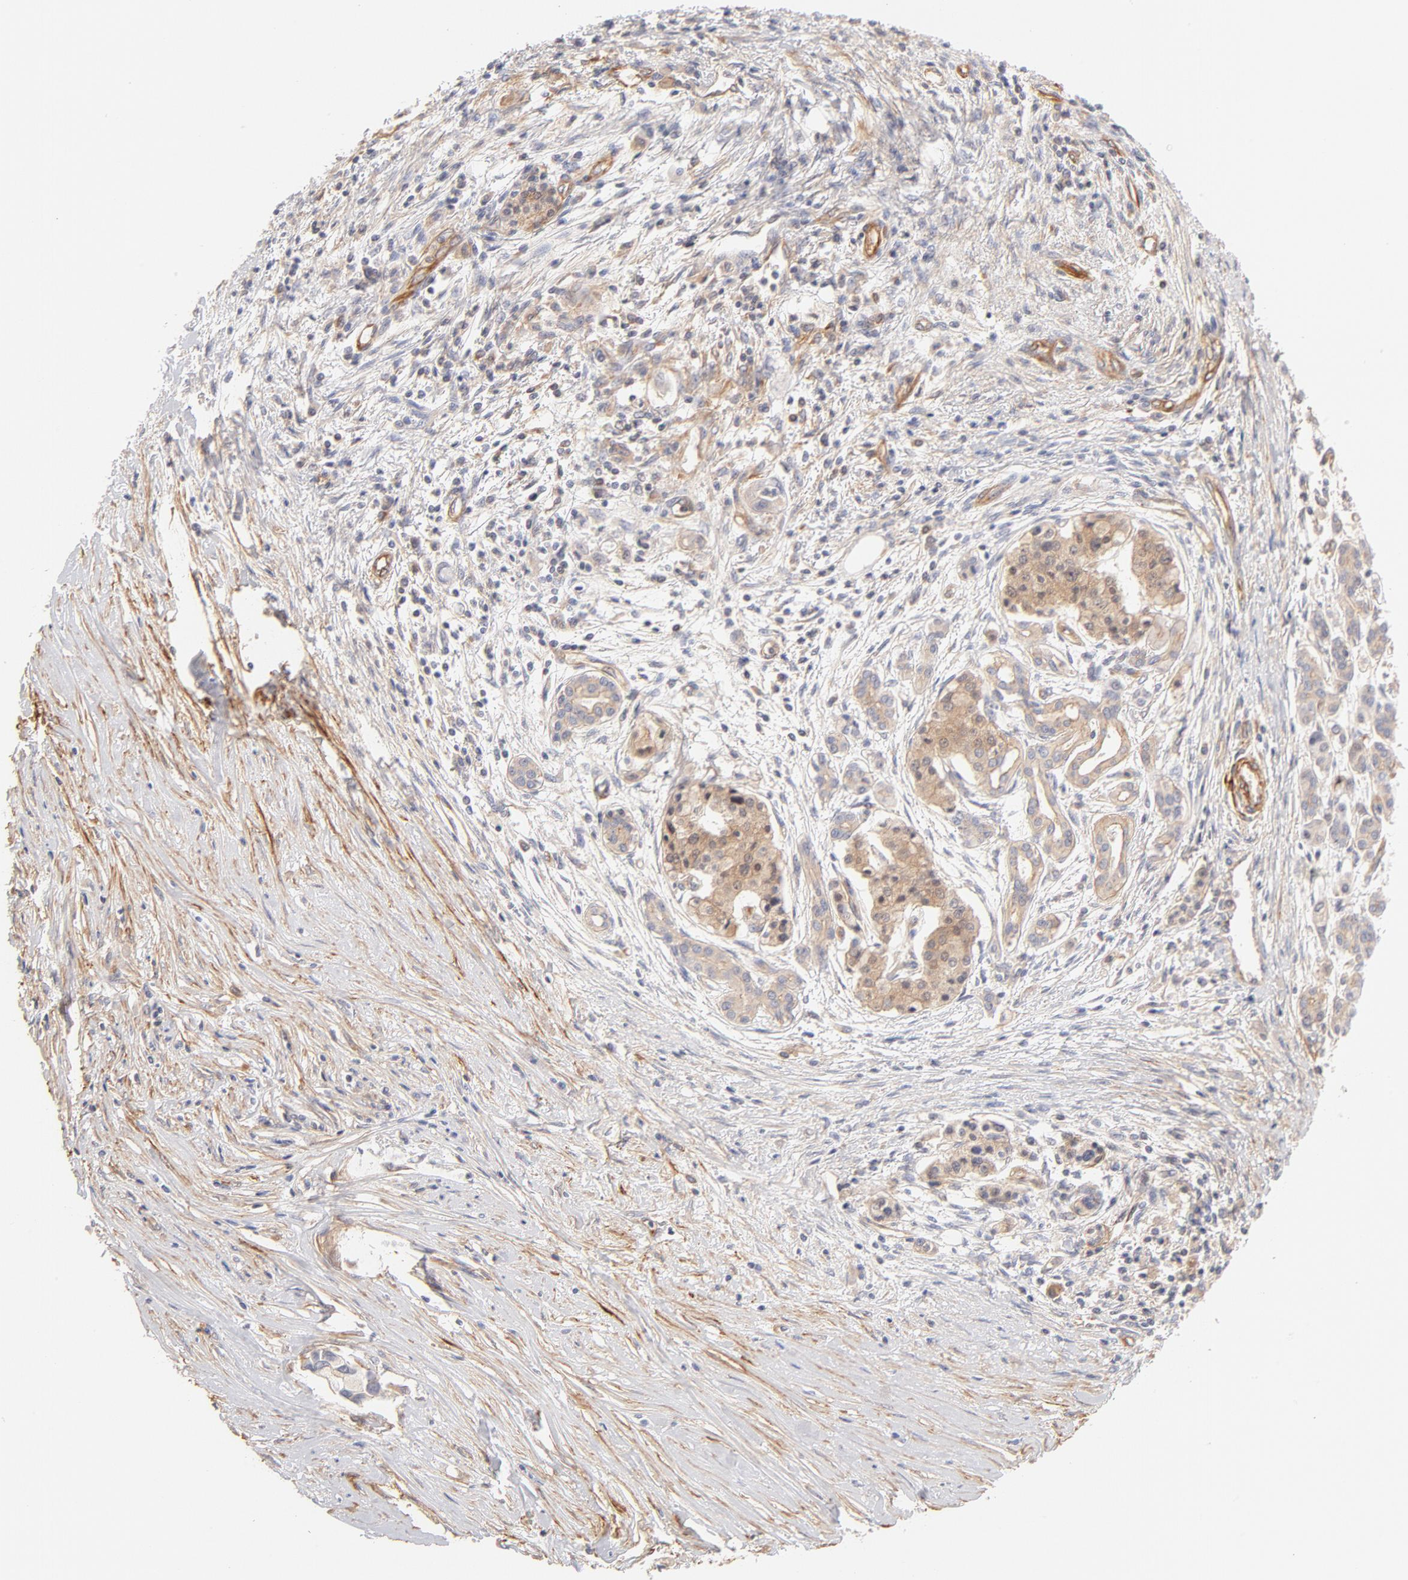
{"staining": {"intensity": "weak", "quantity": ">75%", "location": "cytoplasmic/membranous,nuclear"}, "tissue": "pancreatic cancer", "cell_type": "Tumor cells", "image_type": "cancer", "snomed": [{"axis": "morphology", "description": "Adenocarcinoma, NOS"}, {"axis": "topography", "description": "Pancreas"}], "caption": "Protein analysis of pancreatic adenocarcinoma tissue shows weak cytoplasmic/membranous and nuclear positivity in approximately >75% of tumor cells.", "gene": "LDLRAP1", "patient": {"sex": "female", "age": 59}}